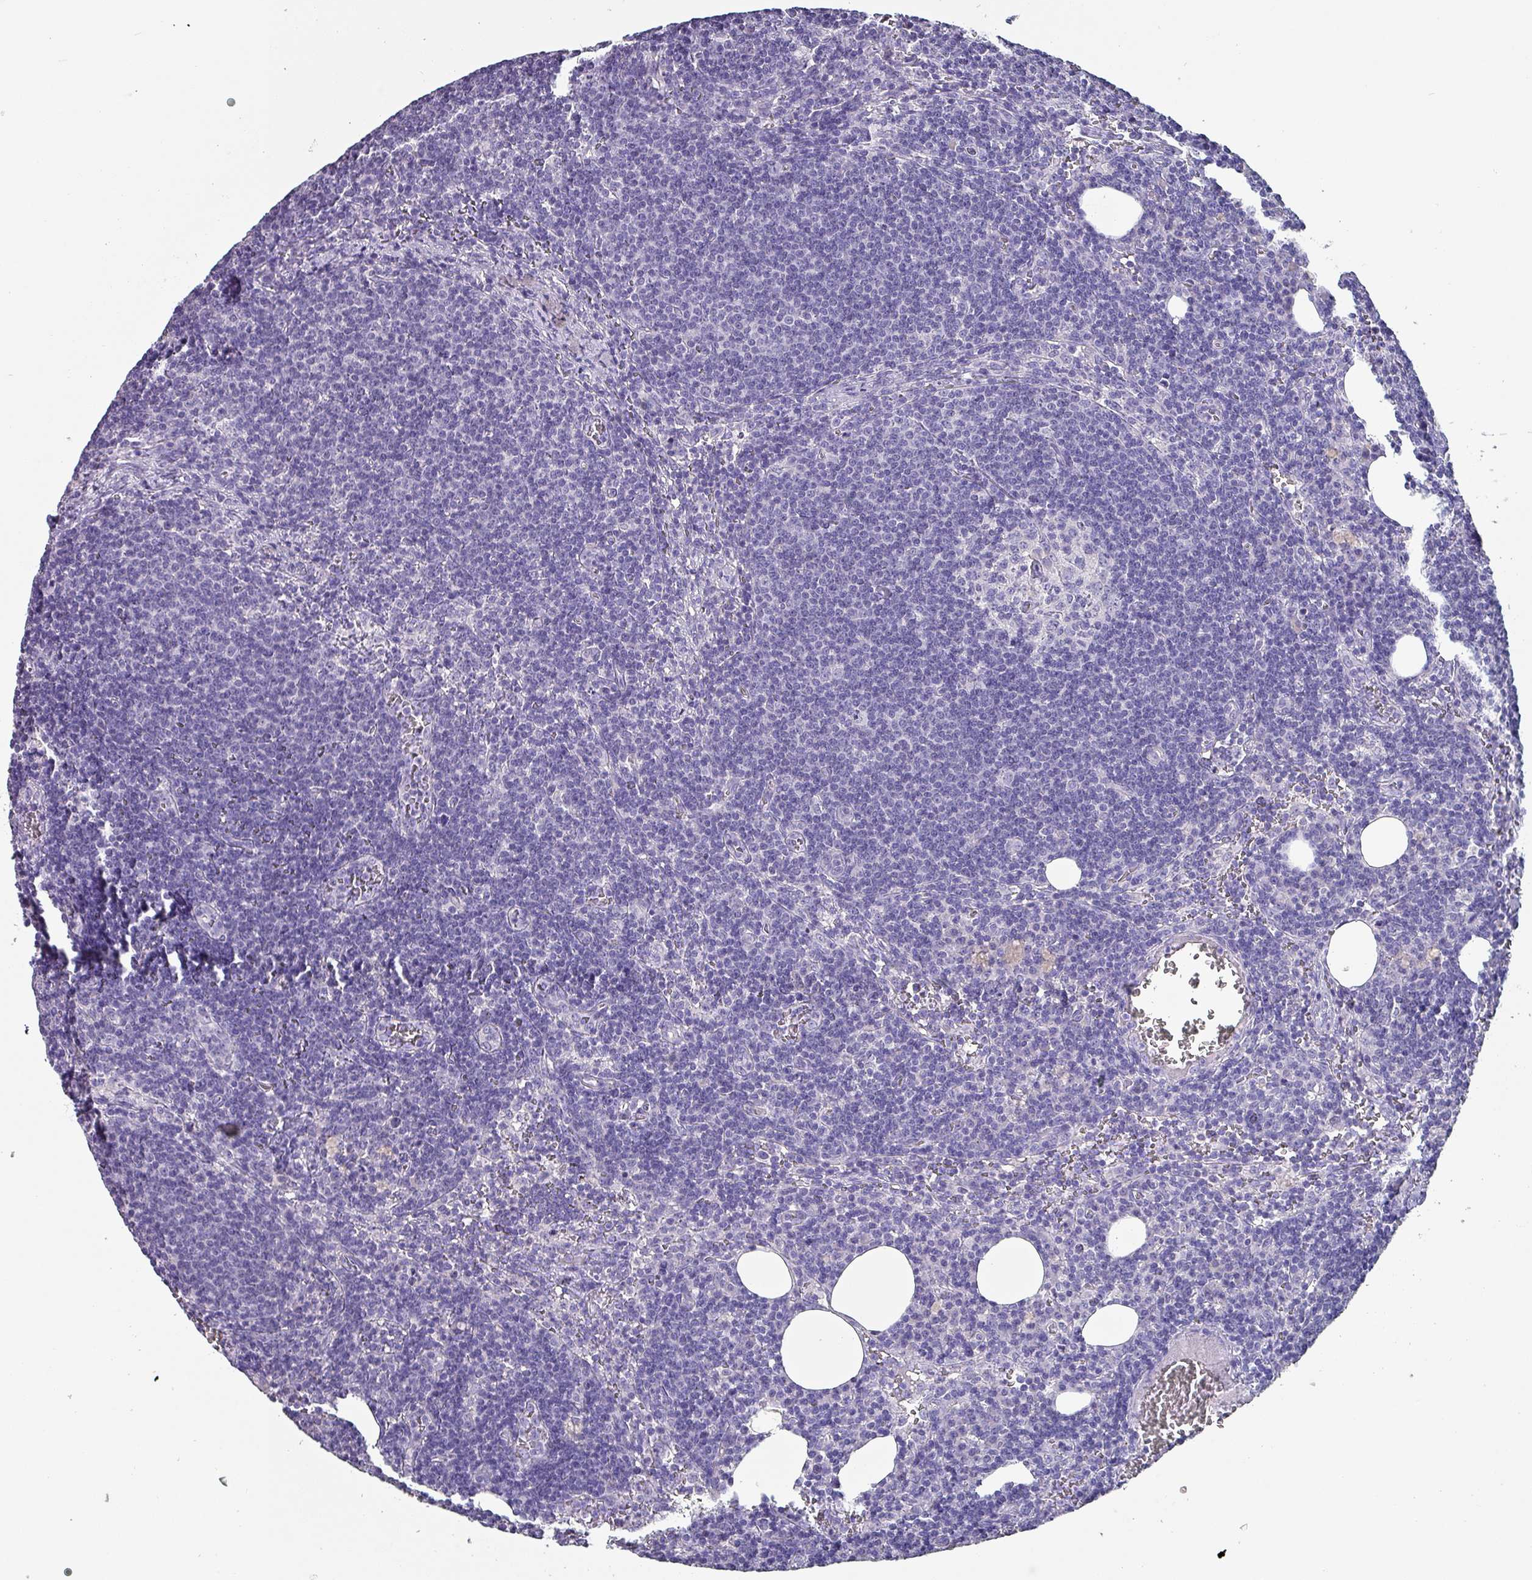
{"staining": {"intensity": "negative", "quantity": "none", "location": "none"}, "tissue": "lymph node", "cell_type": "Germinal center cells", "image_type": "normal", "snomed": [{"axis": "morphology", "description": "Normal tissue, NOS"}, {"axis": "topography", "description": "Lymph node"}], "caption": "IHC micrograph of unremarkable lymph node stained for a protein (brown), which shows no positivity in germinal center cells.", "gene": "INS", "patient": {"sex": "female", "age": 27}}